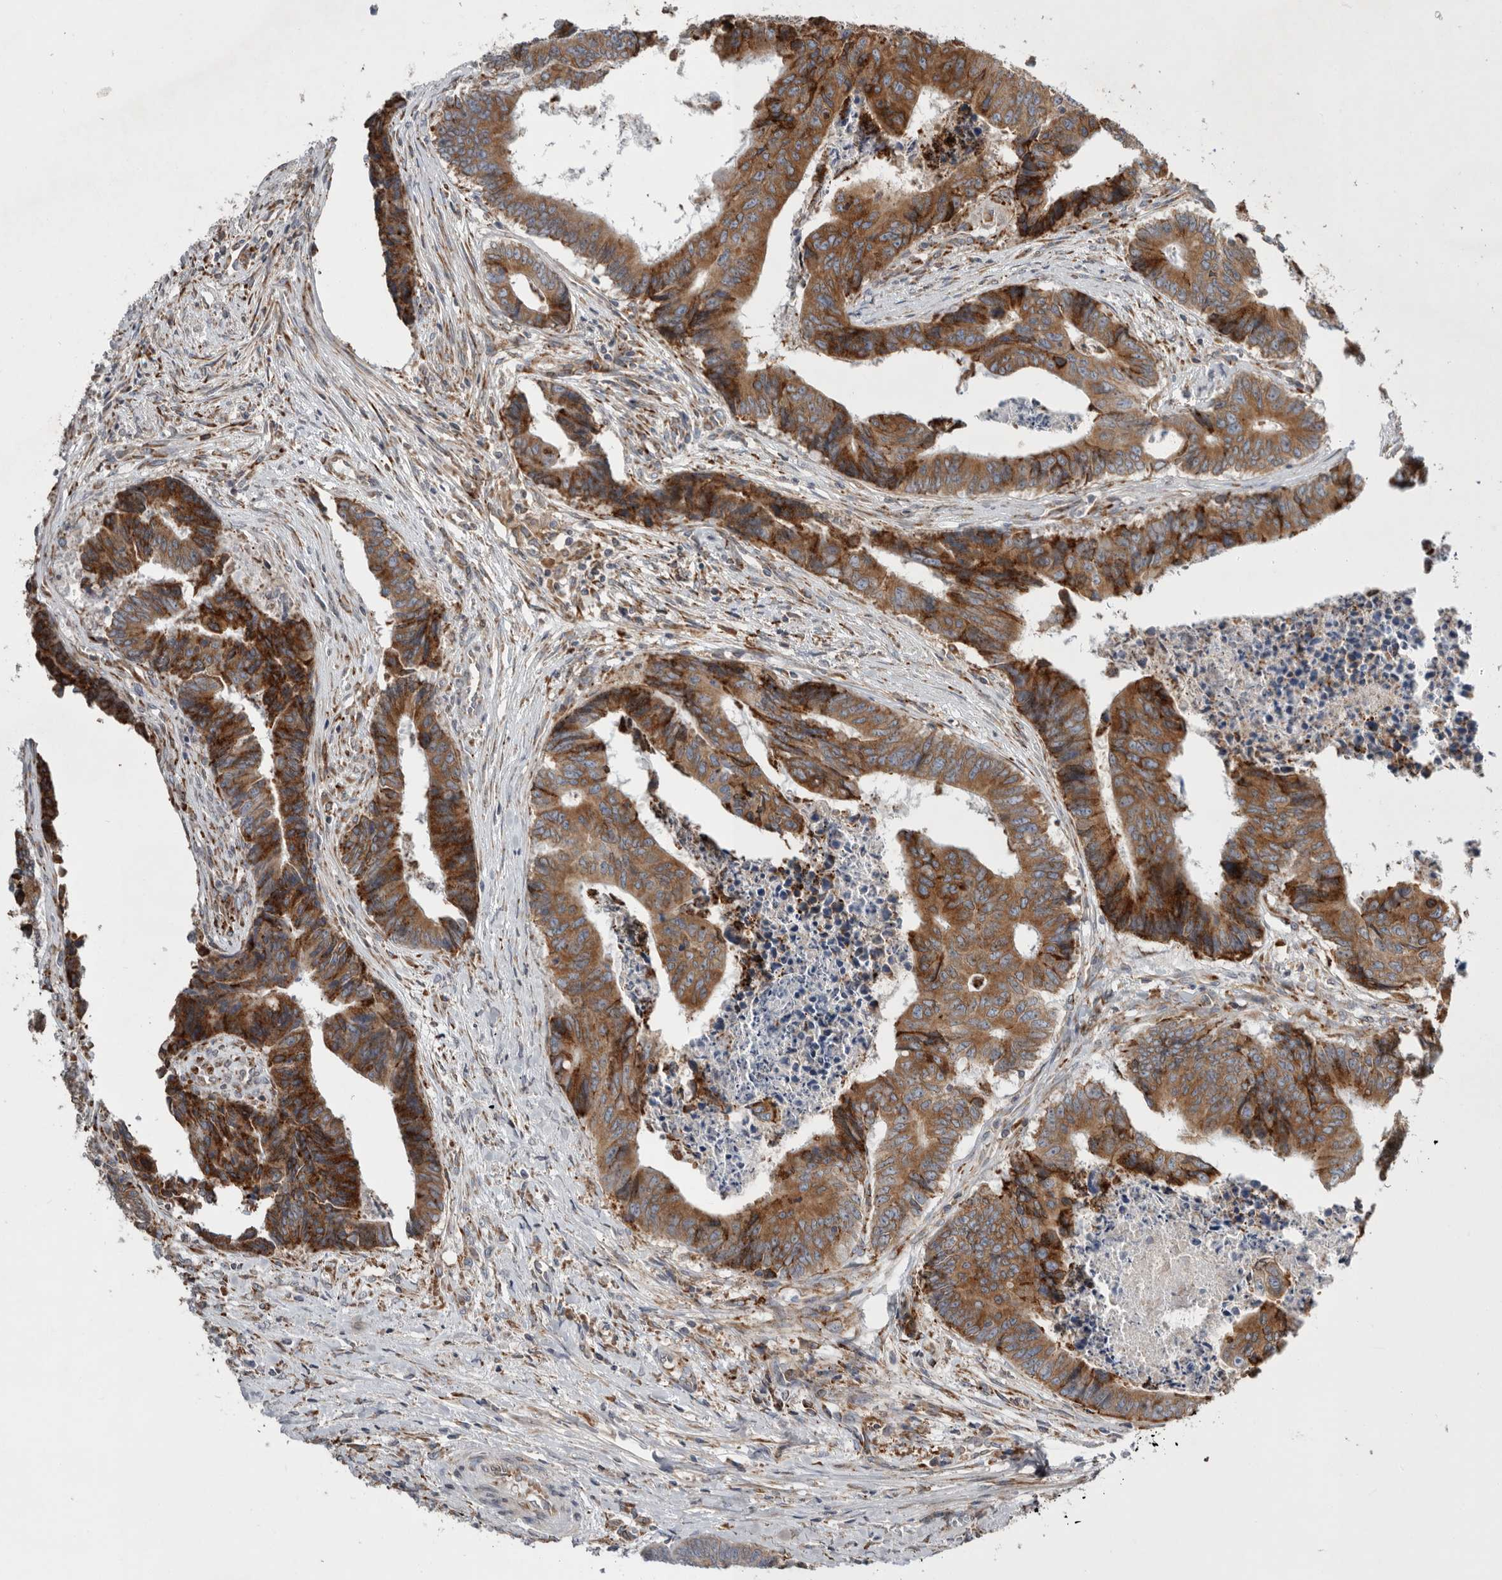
{"staining": {"intensity": "moderate", "quantity": ">75%", "location": "cytoplasmic/membranous"}, "tissue": "colorectal cancer", "cell_type": "Tumor cells", "image_type": "cancer", "snomed": [{"axis": "morphology", "description": "Adenocarcinoma, NOS"}, {"axis": "topography", "description": "Rectum"}], "caption": "A micrograph of colorectal cancer (adenocarcinoma) stained for a protein exhibits moderate cytoplasmic/membranous brown staining in tumor cells. (Brightfield microscopy of DAB IHC at high magnification).", "gene": "GANAB", "patient": {"sex": "male", "age": 84}}